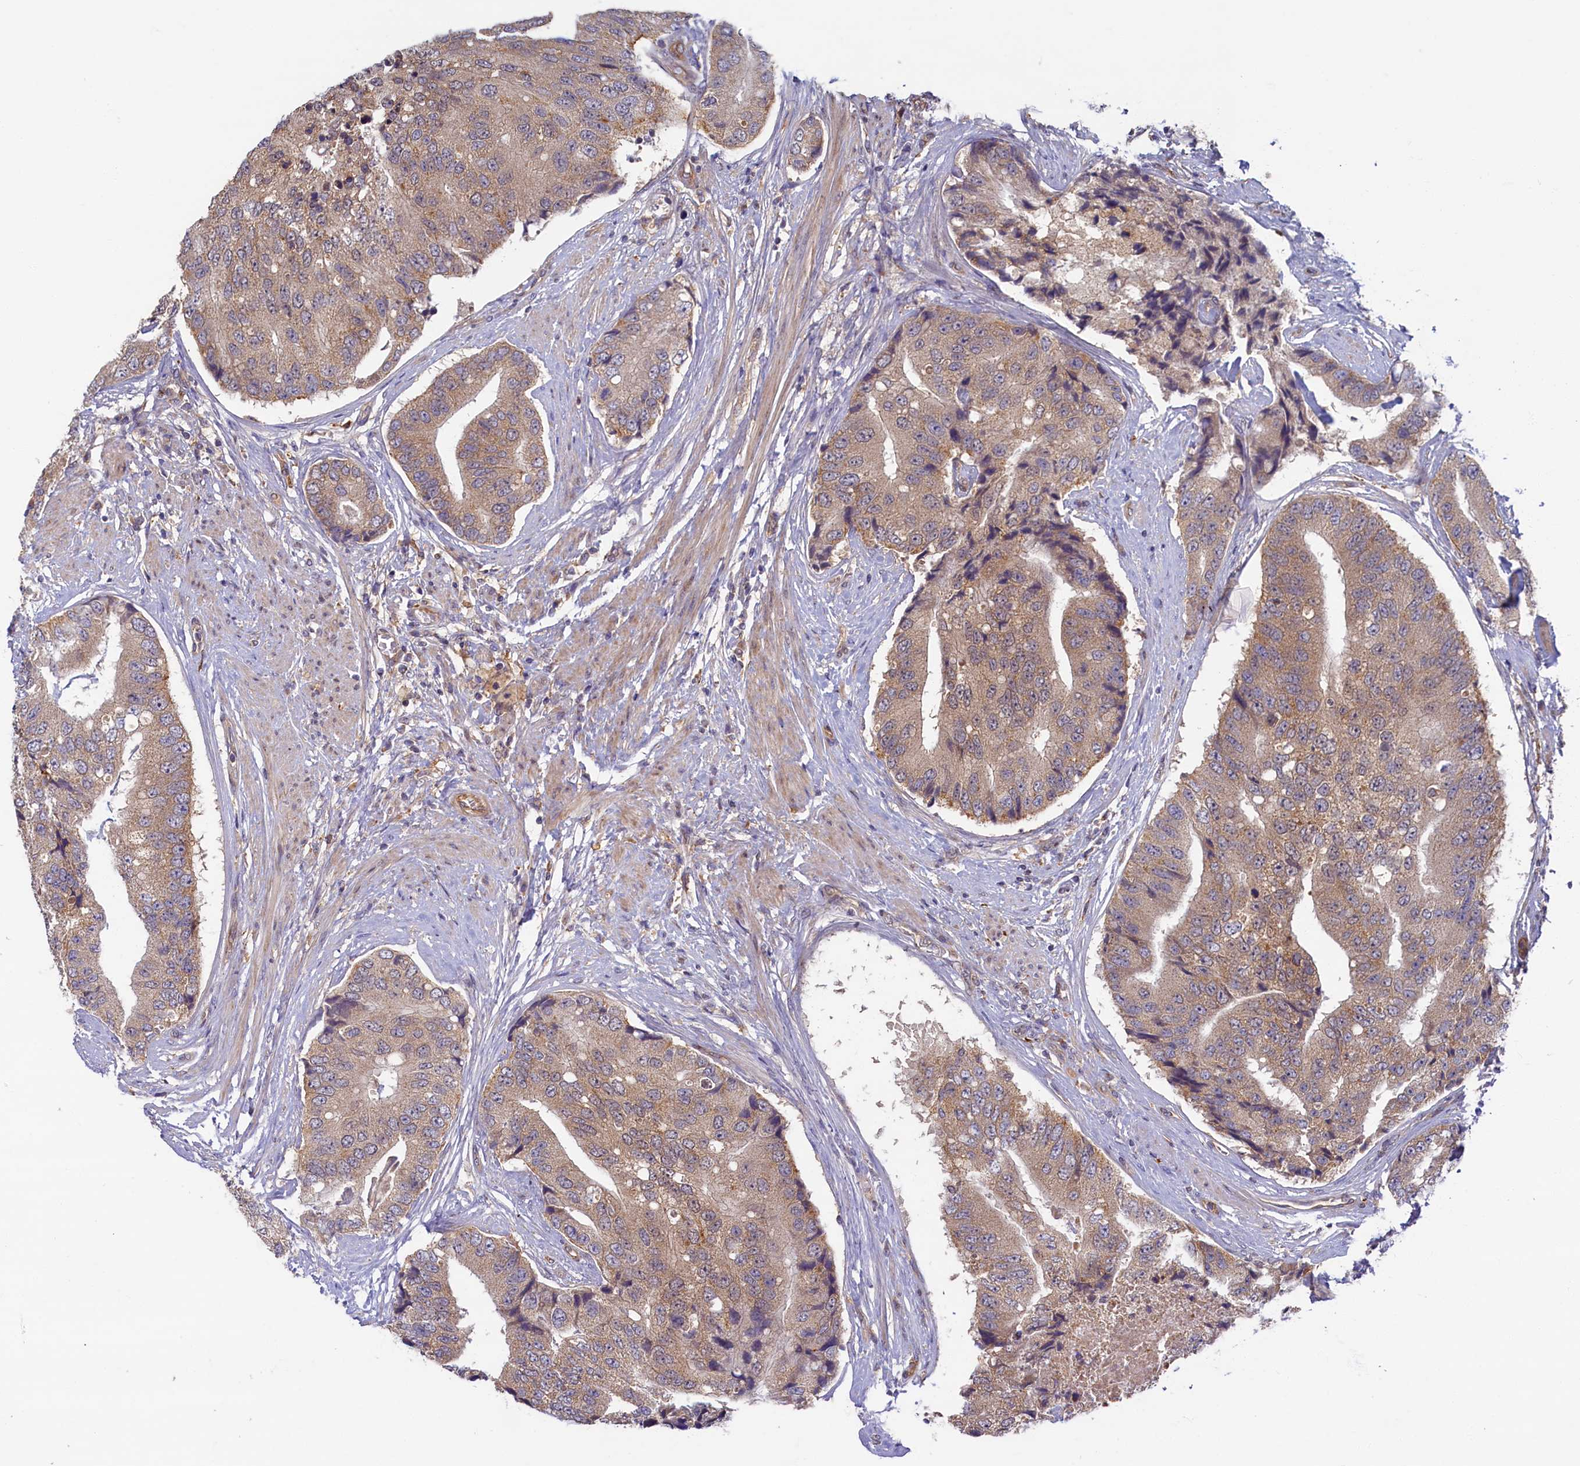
{"staining": {"intensity": "weak", "quantity": "25%-75%", "location": "cytoplasmic/membranous"}, "tissue": "prostate cancer", "cell_type": "Tumor cells", "image_type": "cancer", "snomed": [{"axis": "morphology", "description": "Adenocarcinoma, High grade"}, {"axis": "topography", "description": "Prostate"}], "caption": "Weak cytoplasmic/membranous staining is appreciated in approximately 25%-75% of tumor cells in high-grade adenocarcinoma (prostate). (DAB IHC, brown staining for protein, blue staining for nuclei).", "gene": "STX12", "patient": {"sex": "male", "age": 70}}